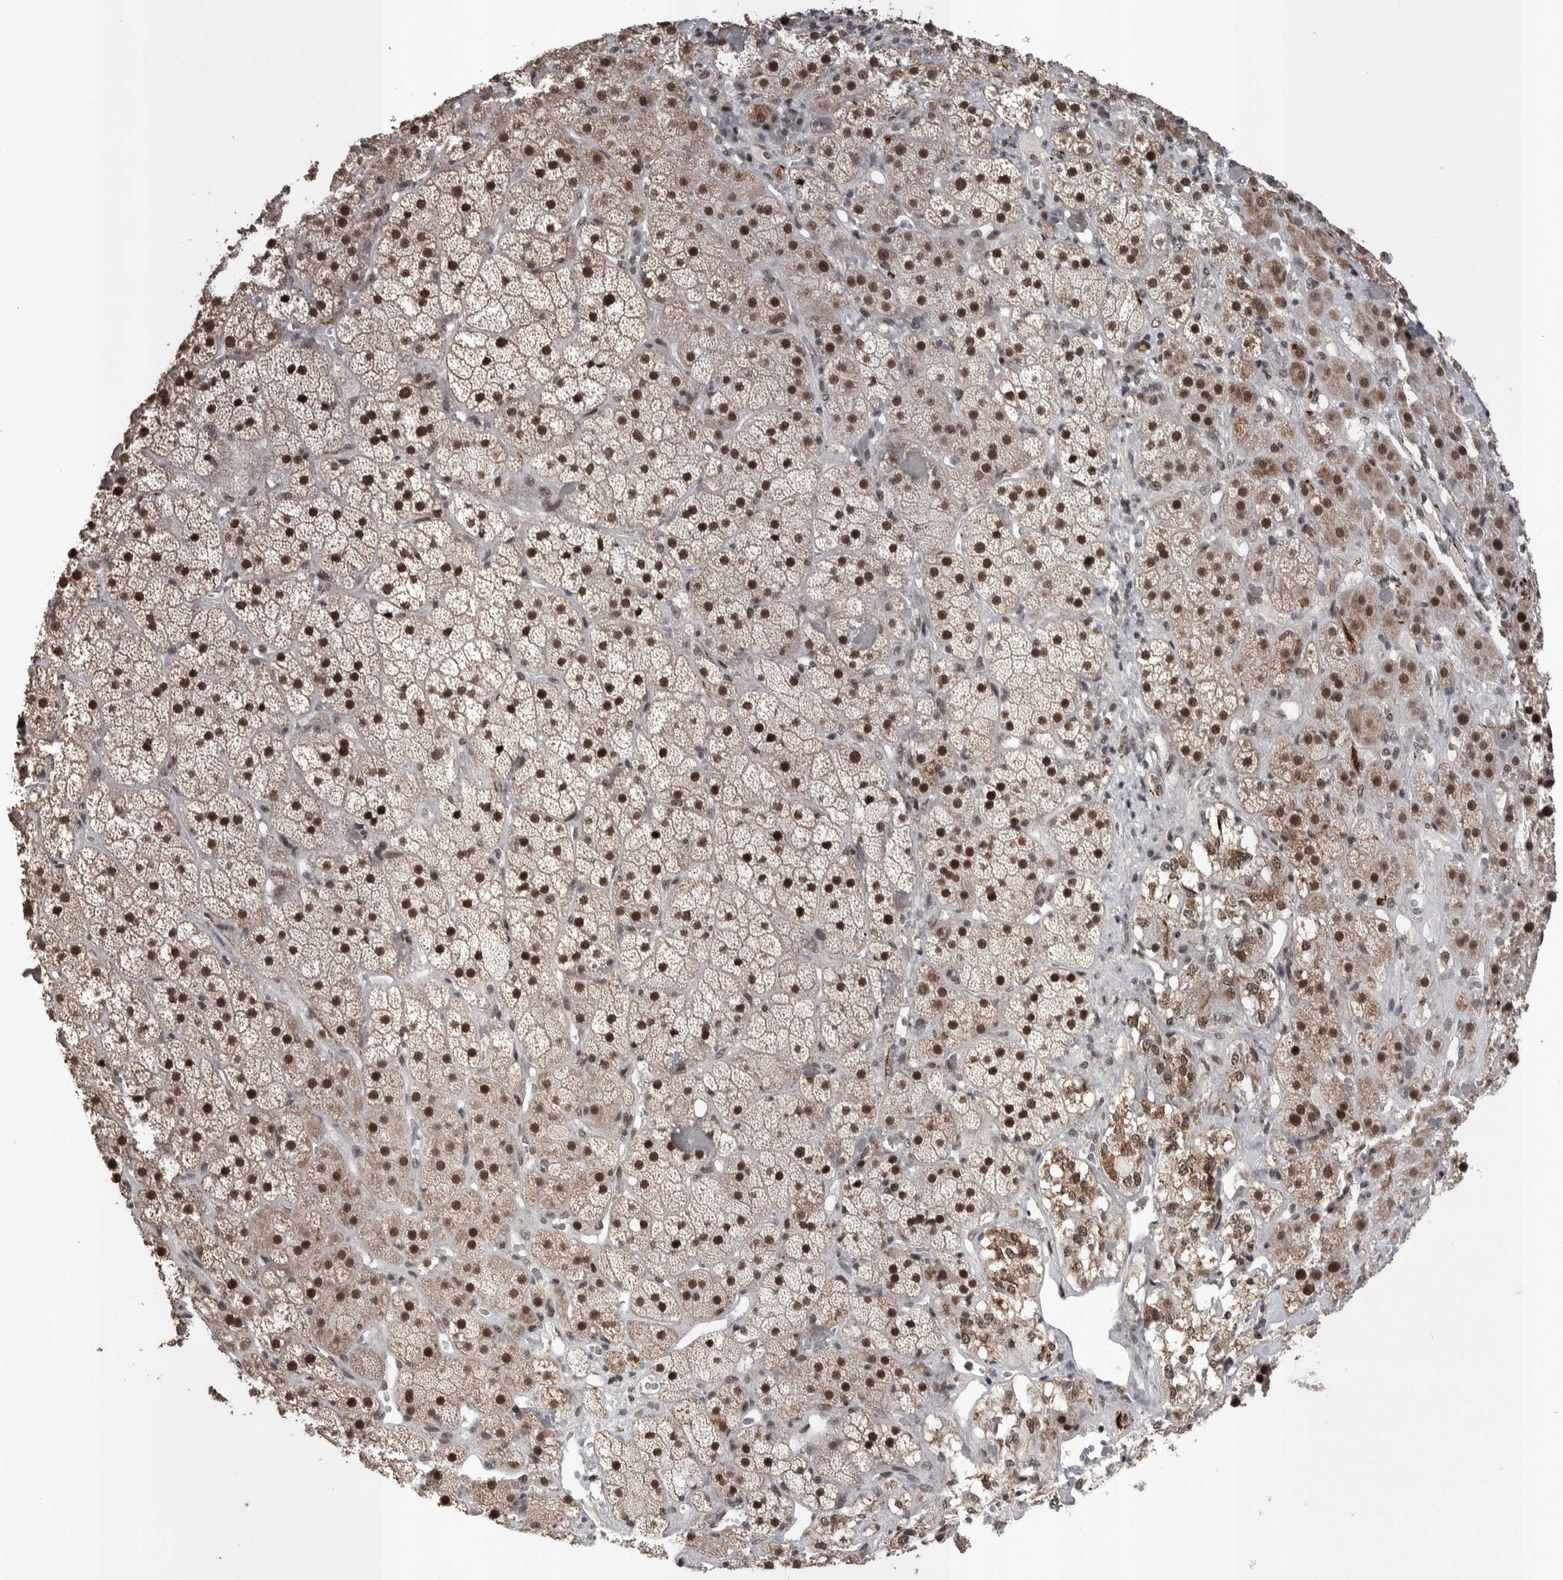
{"staining": {"intensity": "strong", "quantity": ">75%", "location": "cytoplasmic/membranous,nuclear"}, "tissue": "adrenal gland", "cell_type": "Glandular cells", "image_type": "normal", "snomed": [{"axis": "morphology", "description": "Normal tissue, NOS"}, {"axis": "topography", "description": "Adrenal gland"}], "caption": "The photomicrograph exhibits staining of benign adrenal gland, revealing strong cytoplasmic/membranous,nuclear protein staining (brown color) within glandular cells.", "gene": "DMTF1", "patient": {"sex": "male", "age": 57}}